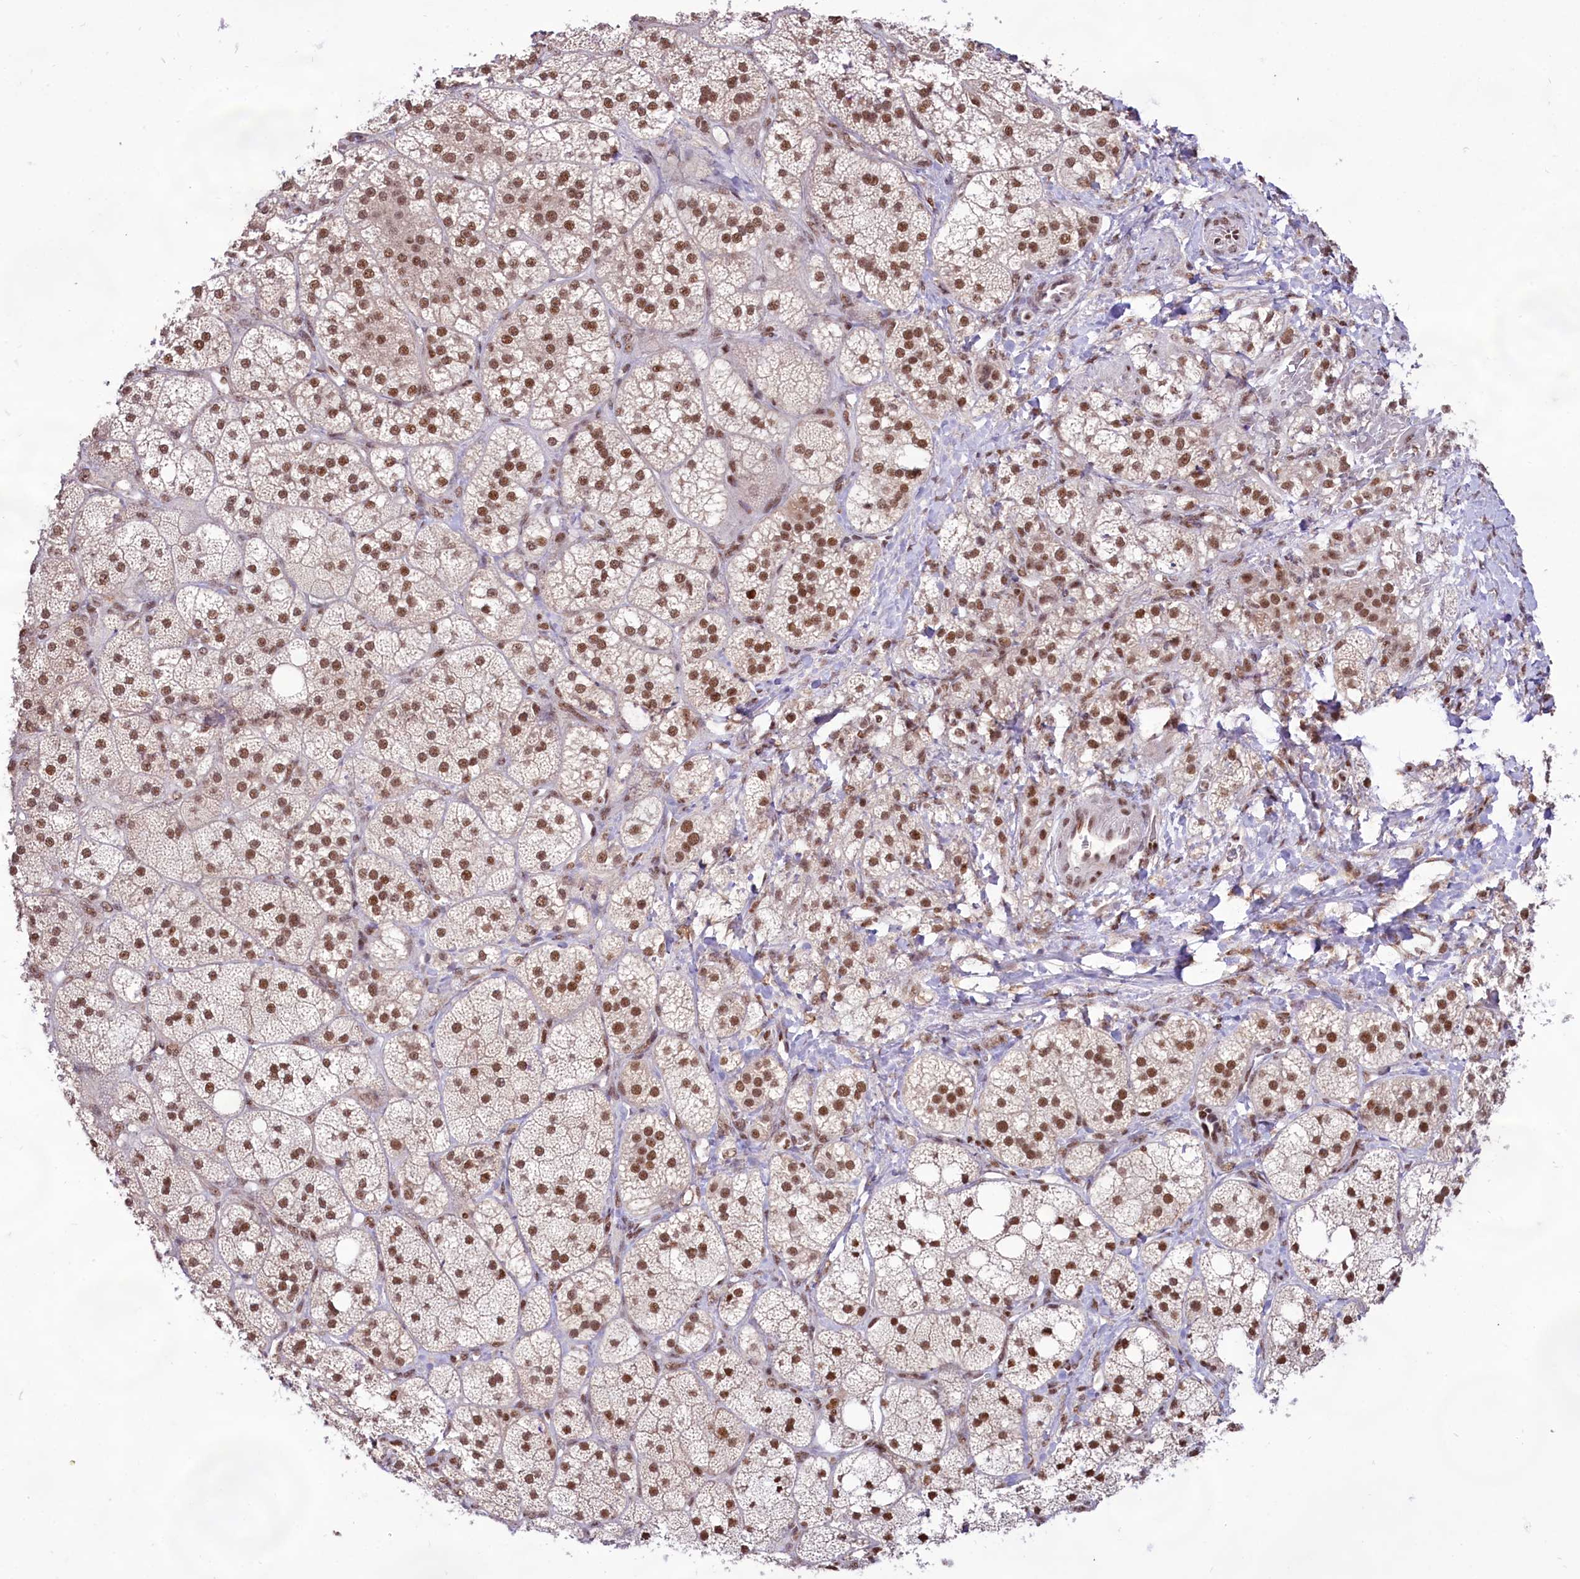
{"staining": {"intensity": "moderate", "quantity": ">75%", "location": "nuclear"}, "tissue": "adrenal gland", "cell_type": "Glandular cells", "image_type": "normal", "snomed": [{"axis": "morphology", "description": "Normal tissue, NOS"}, {"axis": "topography", "description": "Adrenal gland"}], "caption": "Protein expression analysis of normal adrenal gland demonstrates moderate nuclear positivity in about >75% of glandular cells. Using DAB (3,3'-diaminobenzidine) (brown) and hematoxylin (blue) stains, captured at high magnification using brightfield microscopy.", "gene": "HIRA", "patient": {"sex": "male", "age": 61}}